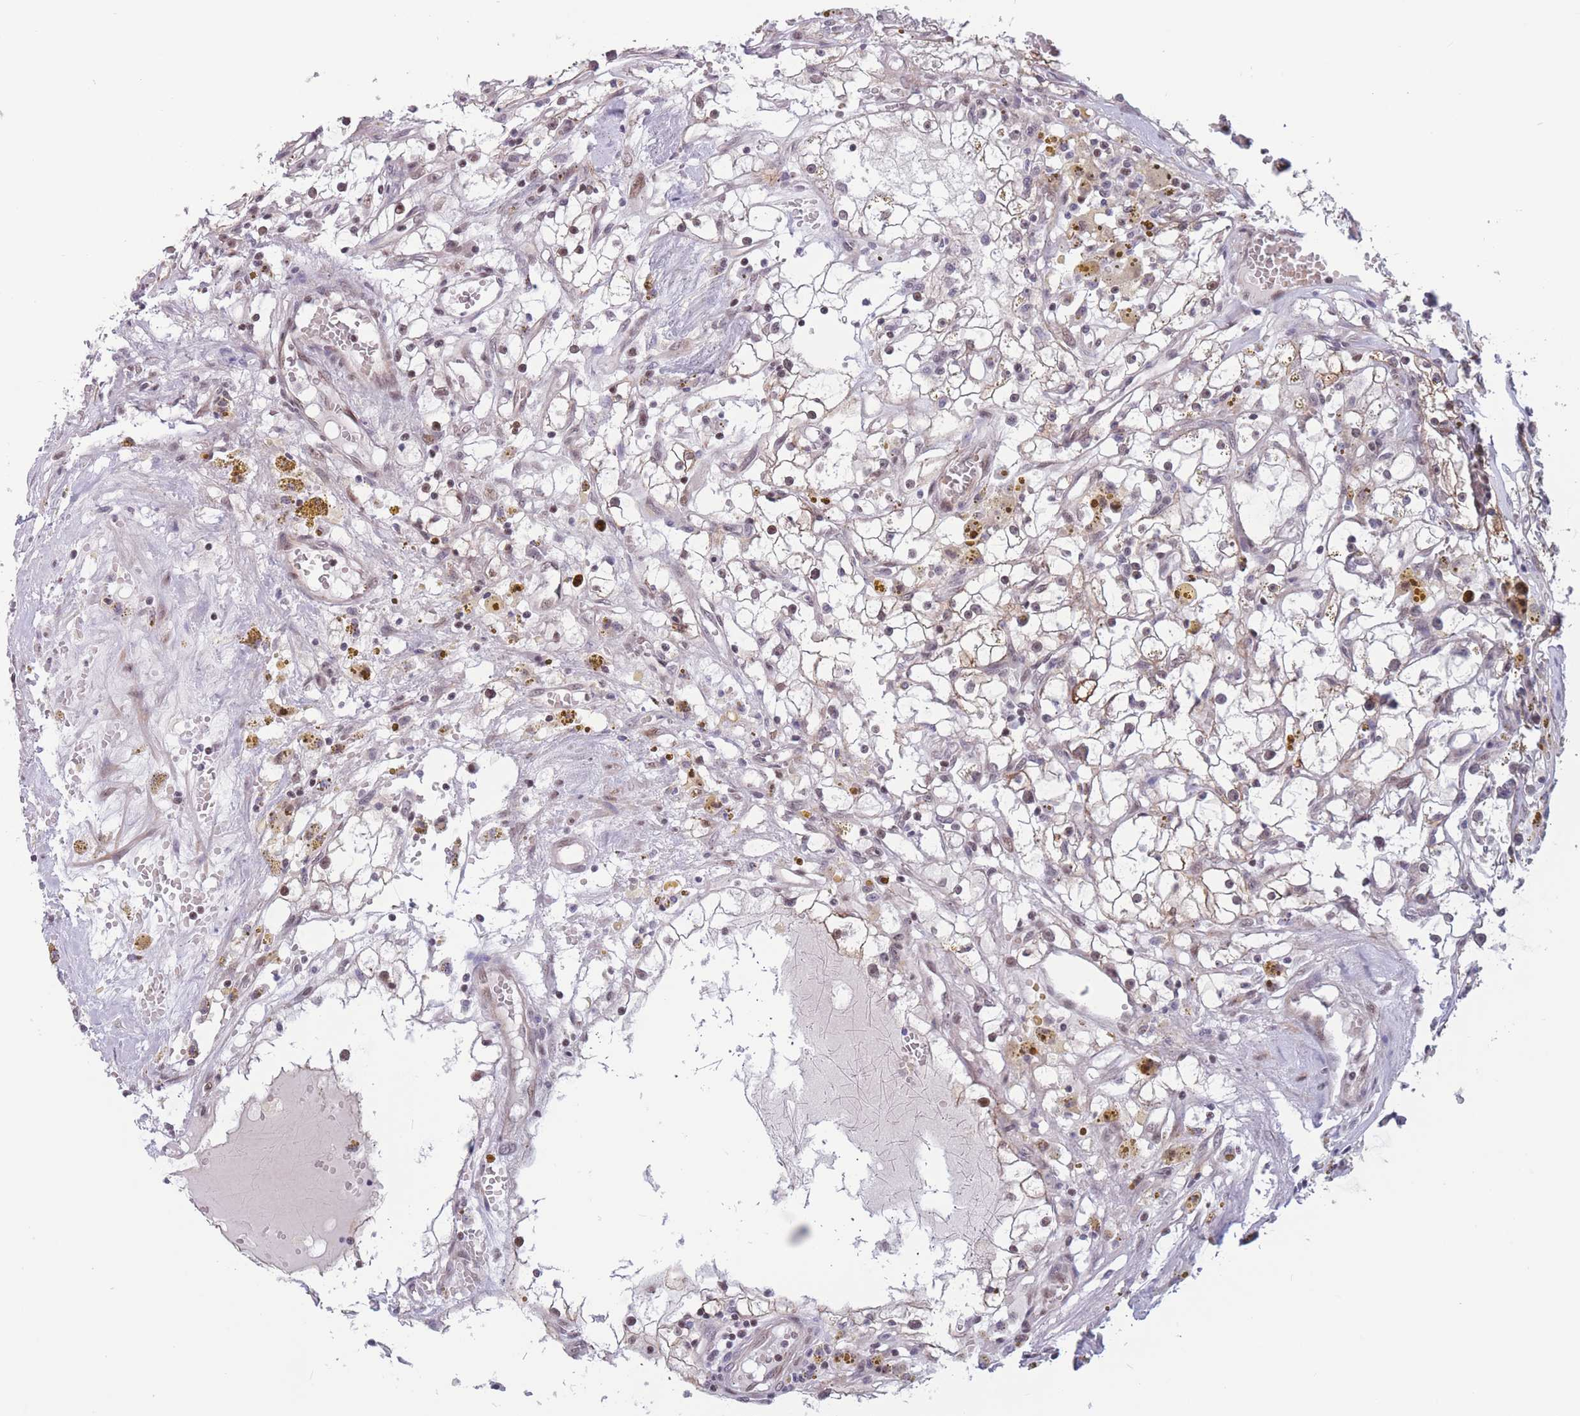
{"staining": {"intensity": "negative", "quantity": "none", "location": "none"}, "tissue": "renal cancer", "cell_type": "Tumor cells", "image_type": "cancer", "snomed": [{"axis": "morphology", "description": "Adenocarcinoma, NOS"}, {"axis": "topography", "description": "Kidney"}], "caption": "The micrograph demonstrates no significant staining in tumor cells of renal cancer.", "gene": "BCL9L", "patient": {"sex": "male", "age": 56}}